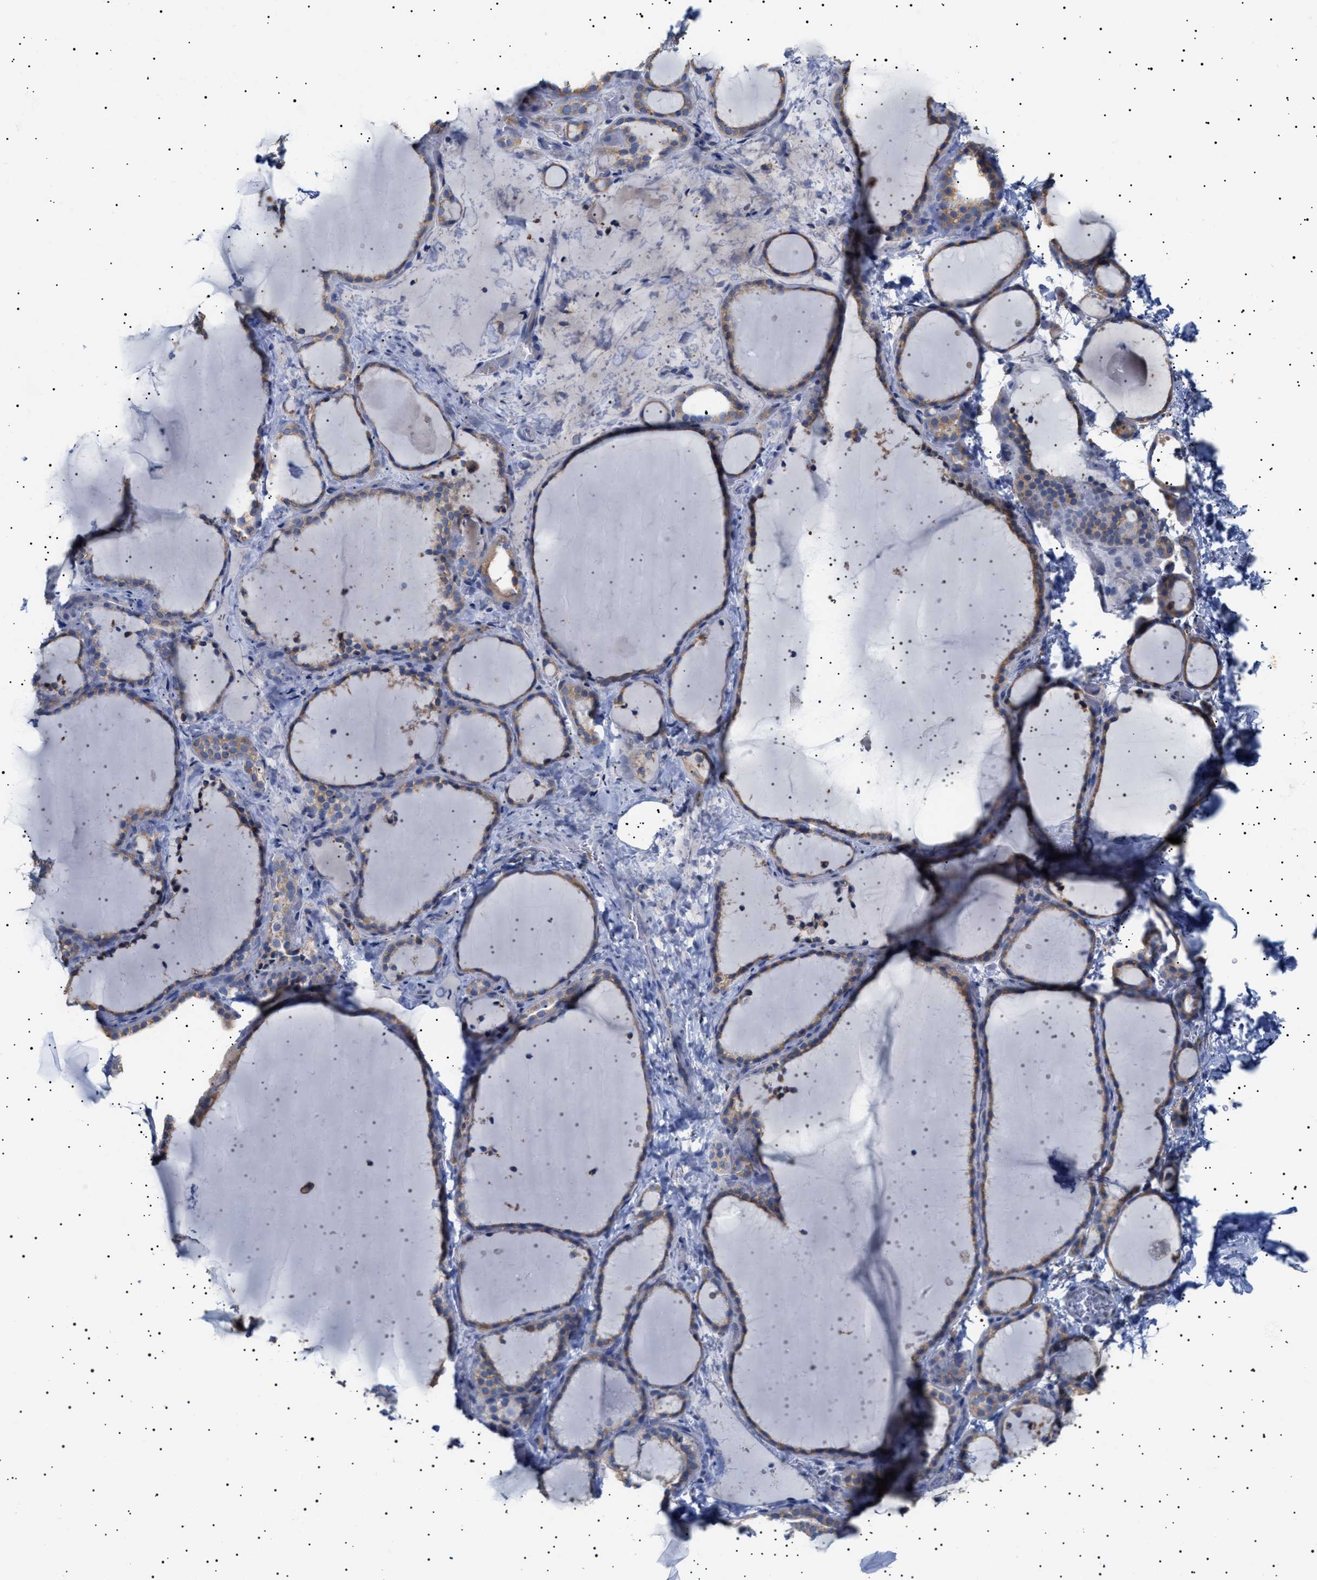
{"staining": {"intensity": "weak", "quantity": ">75%", "location": "cytoplasmic/membranous"}, "tissue": "thyroid gland", "cell_type": "Glandular cells", "image_type": "normal", "snomed": [{"axis": "morphology", "description": "Normal tissue, NOS"}, {"axis": "topography", "description": "Thyroid gland"}], "caption": "Glandular cells demonstrate low levels of weak cytoplasmic/membranous positivity in about >75% of cells in normal thyroid gland. Using DAB (3,3'-diaminobenzidine) (brown) and hematoxylin (blue) stains, captured at high magnification using brightfield microscopy.", "gene": "ERCC6L2", "patient": {"sex": "female", "age": 22}}